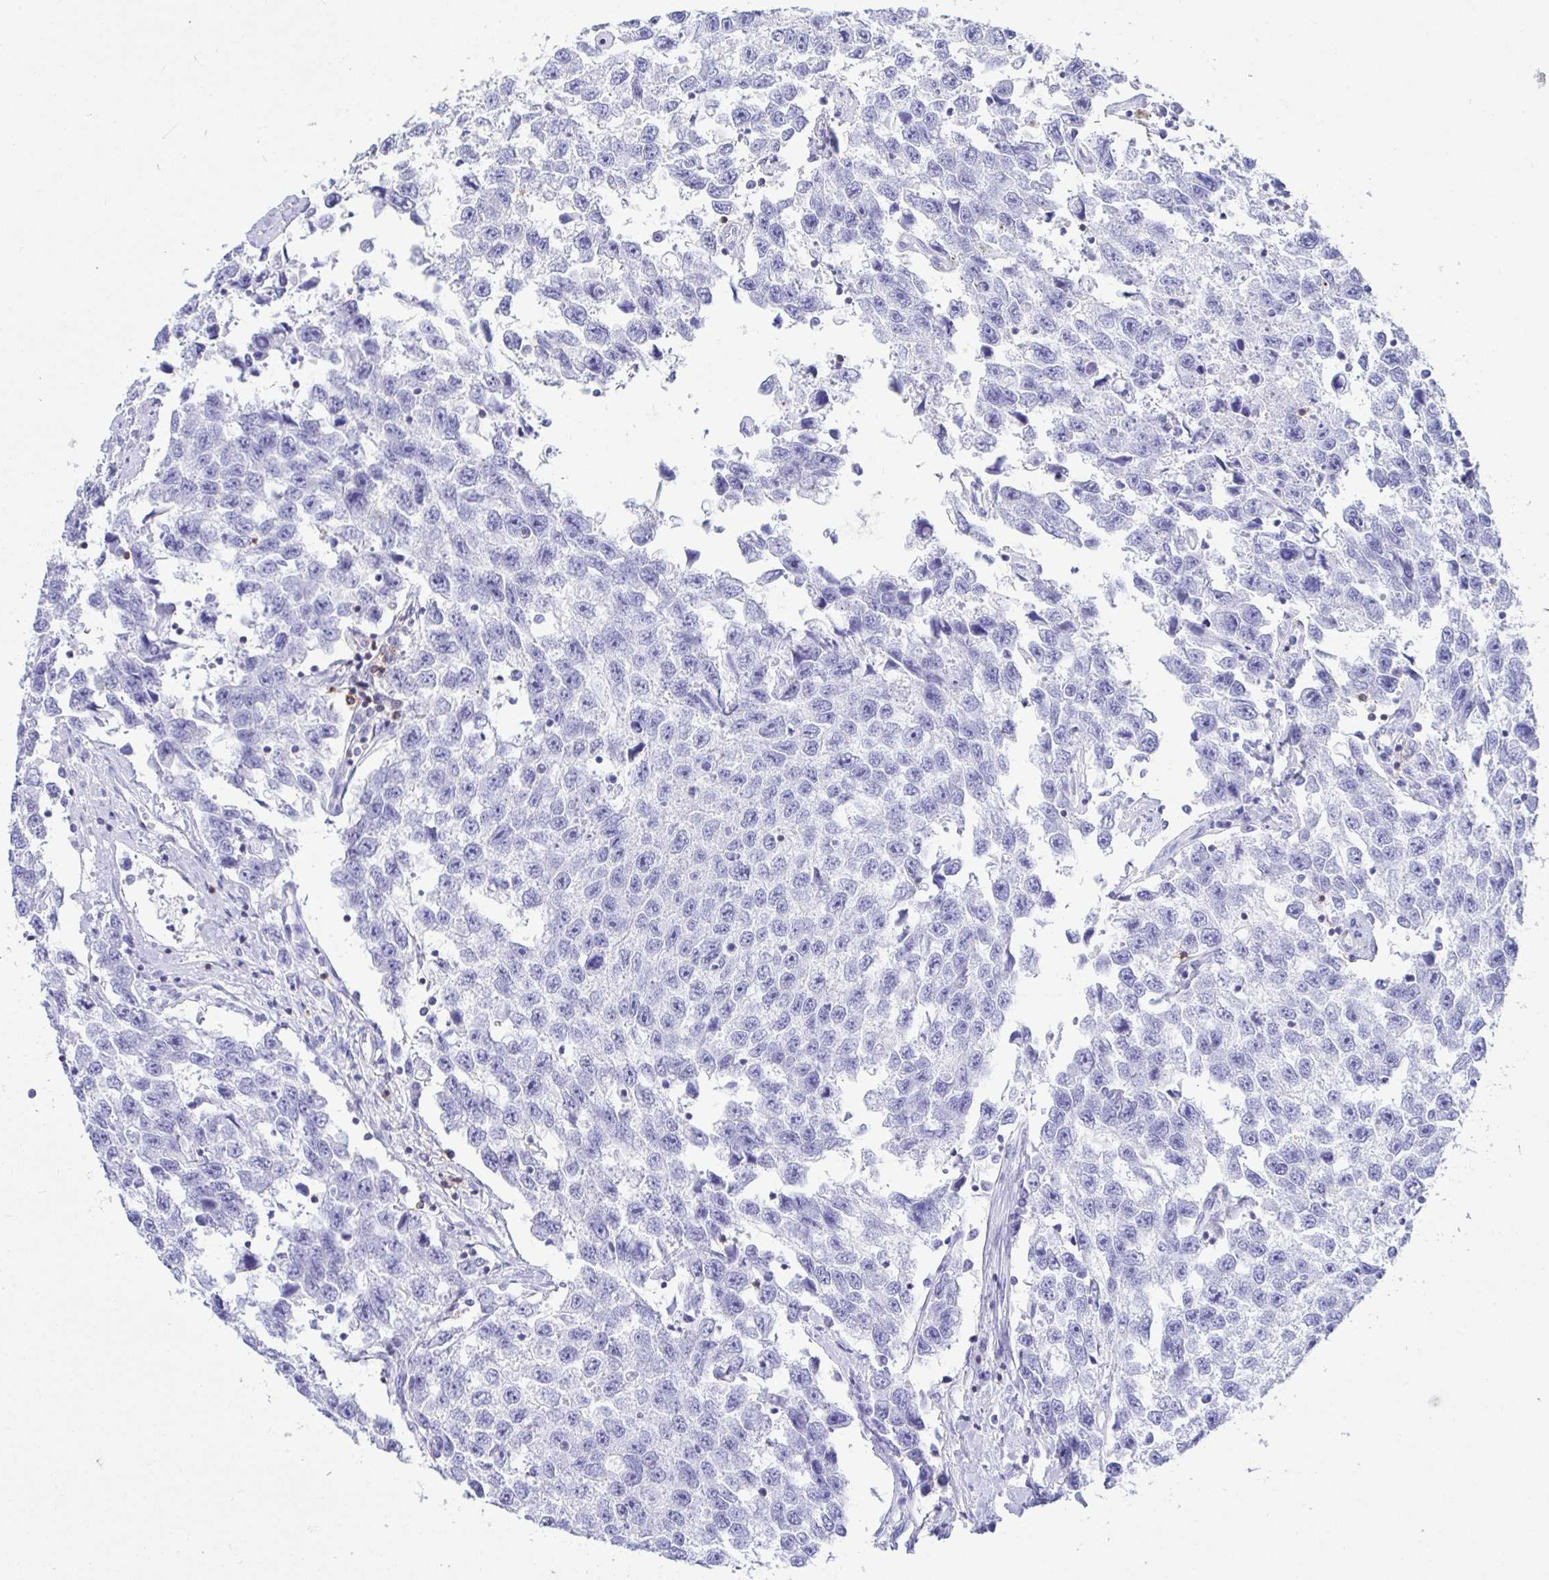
{"staining": {"intensity": "negative", "quantity": "none", "location": "none"}, "tissue": "testis cancer", "cell_type": "Tumor cells", "image_type": "cancer", "snomed": [{"axis": "morphology", "description": "Seminoma, NOS"}, {"axis": "topography", "description": "Testis"}], "caption": "The IHC photomicrograph has no significant expression in tumor cells of testis cancer (seminoma) tissue.", "gene": "CD5", "patient": {"sex": "male", "age": 33}}